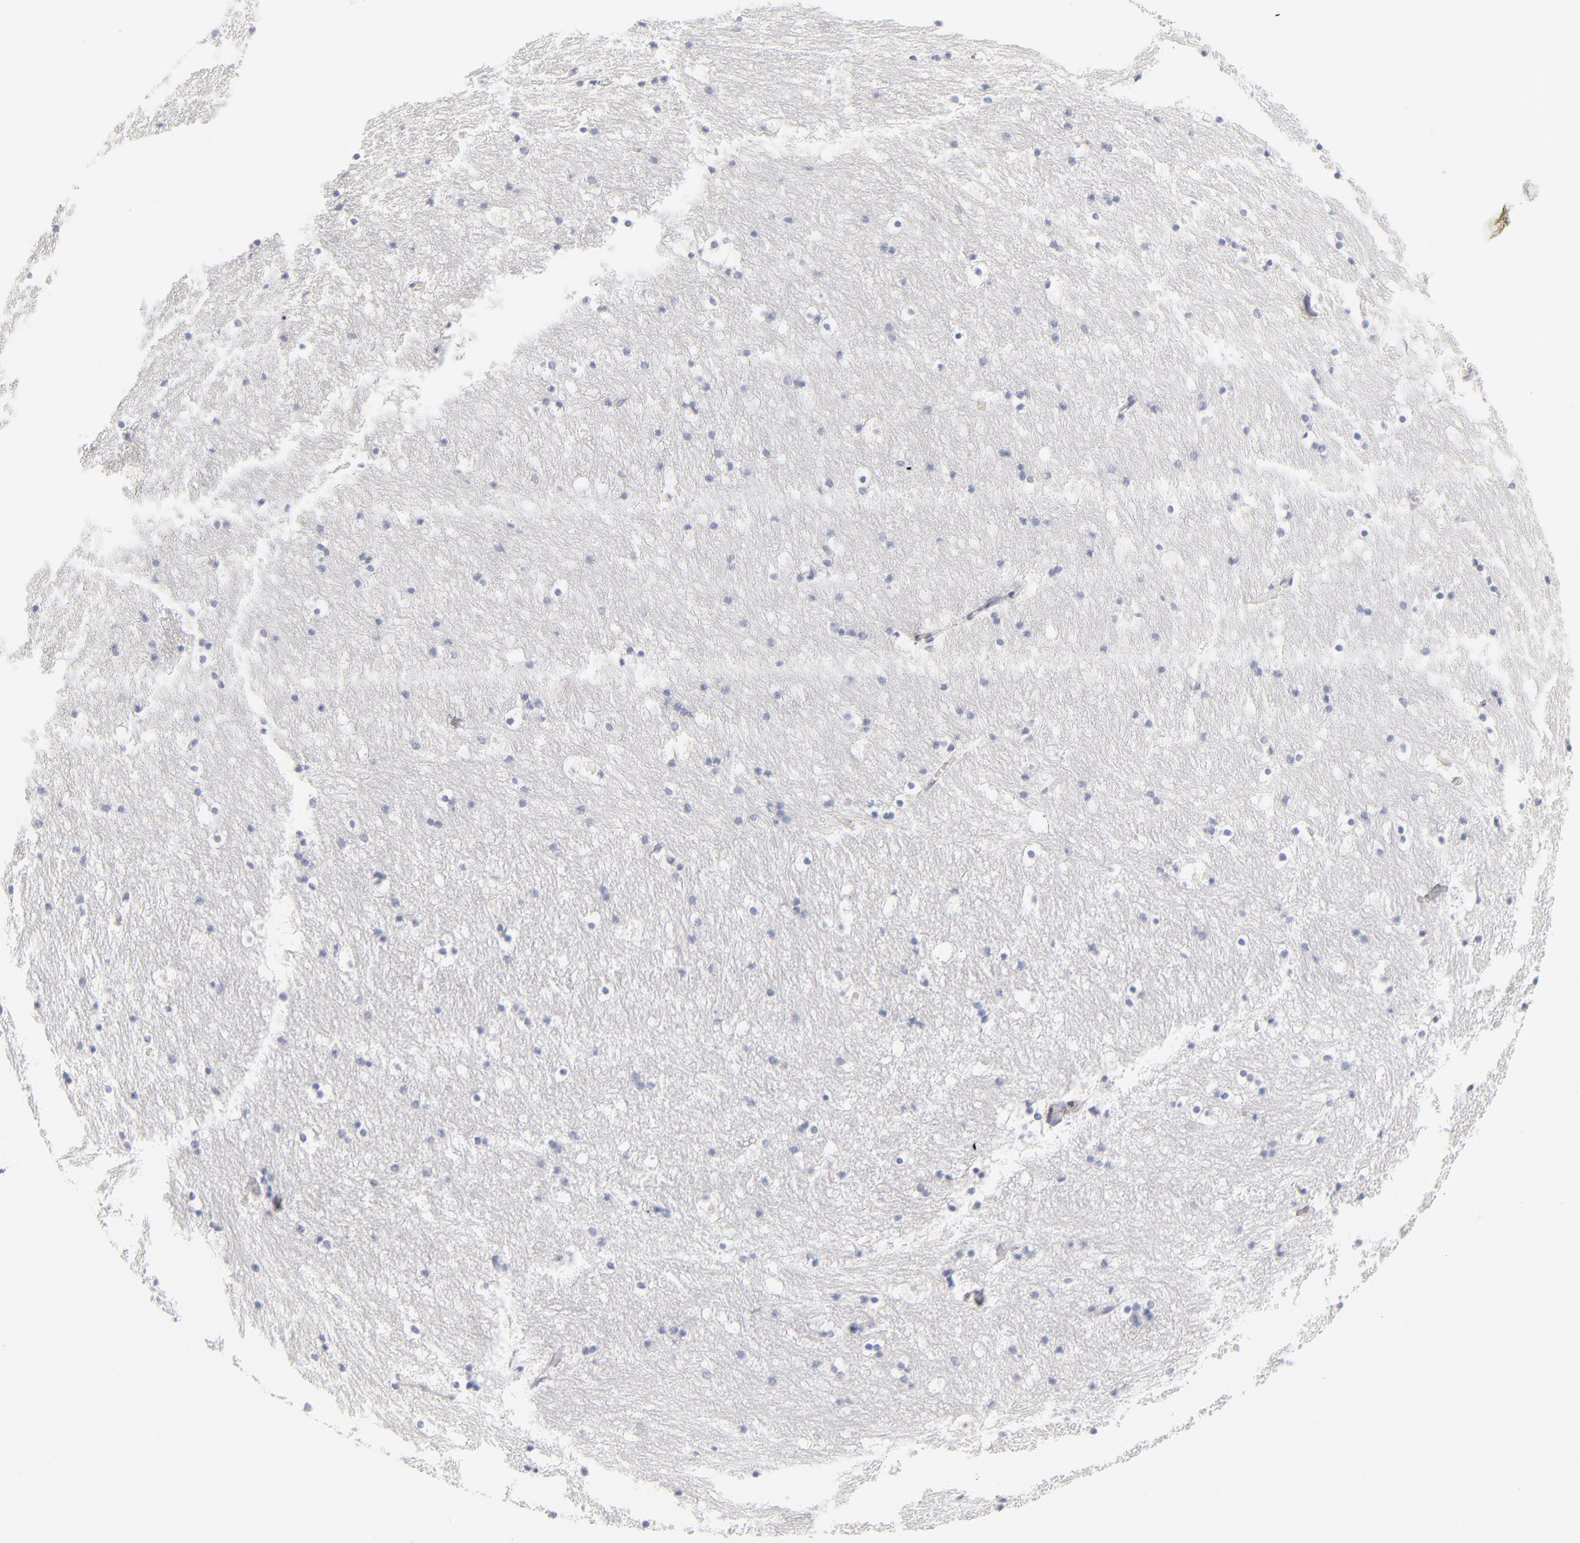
{"staining": {"intensity": "negative", "quantity": "none", "location": "none"}, "tissue": "caudate", "cell_type": "Glial cells", "image_type": "normal", "snomed": [{"axis": "morphology", "description": "Normal tissue, NOS"}, {"axis": "topography", "description": "Lateral ventricle wall"}], "caption": "IHC image of unremarkable human caudate stained for a protein (brown), which shows no staining in glial cells.", "gene": "APOH", "patient": {"sex": "male", "age": 45}}